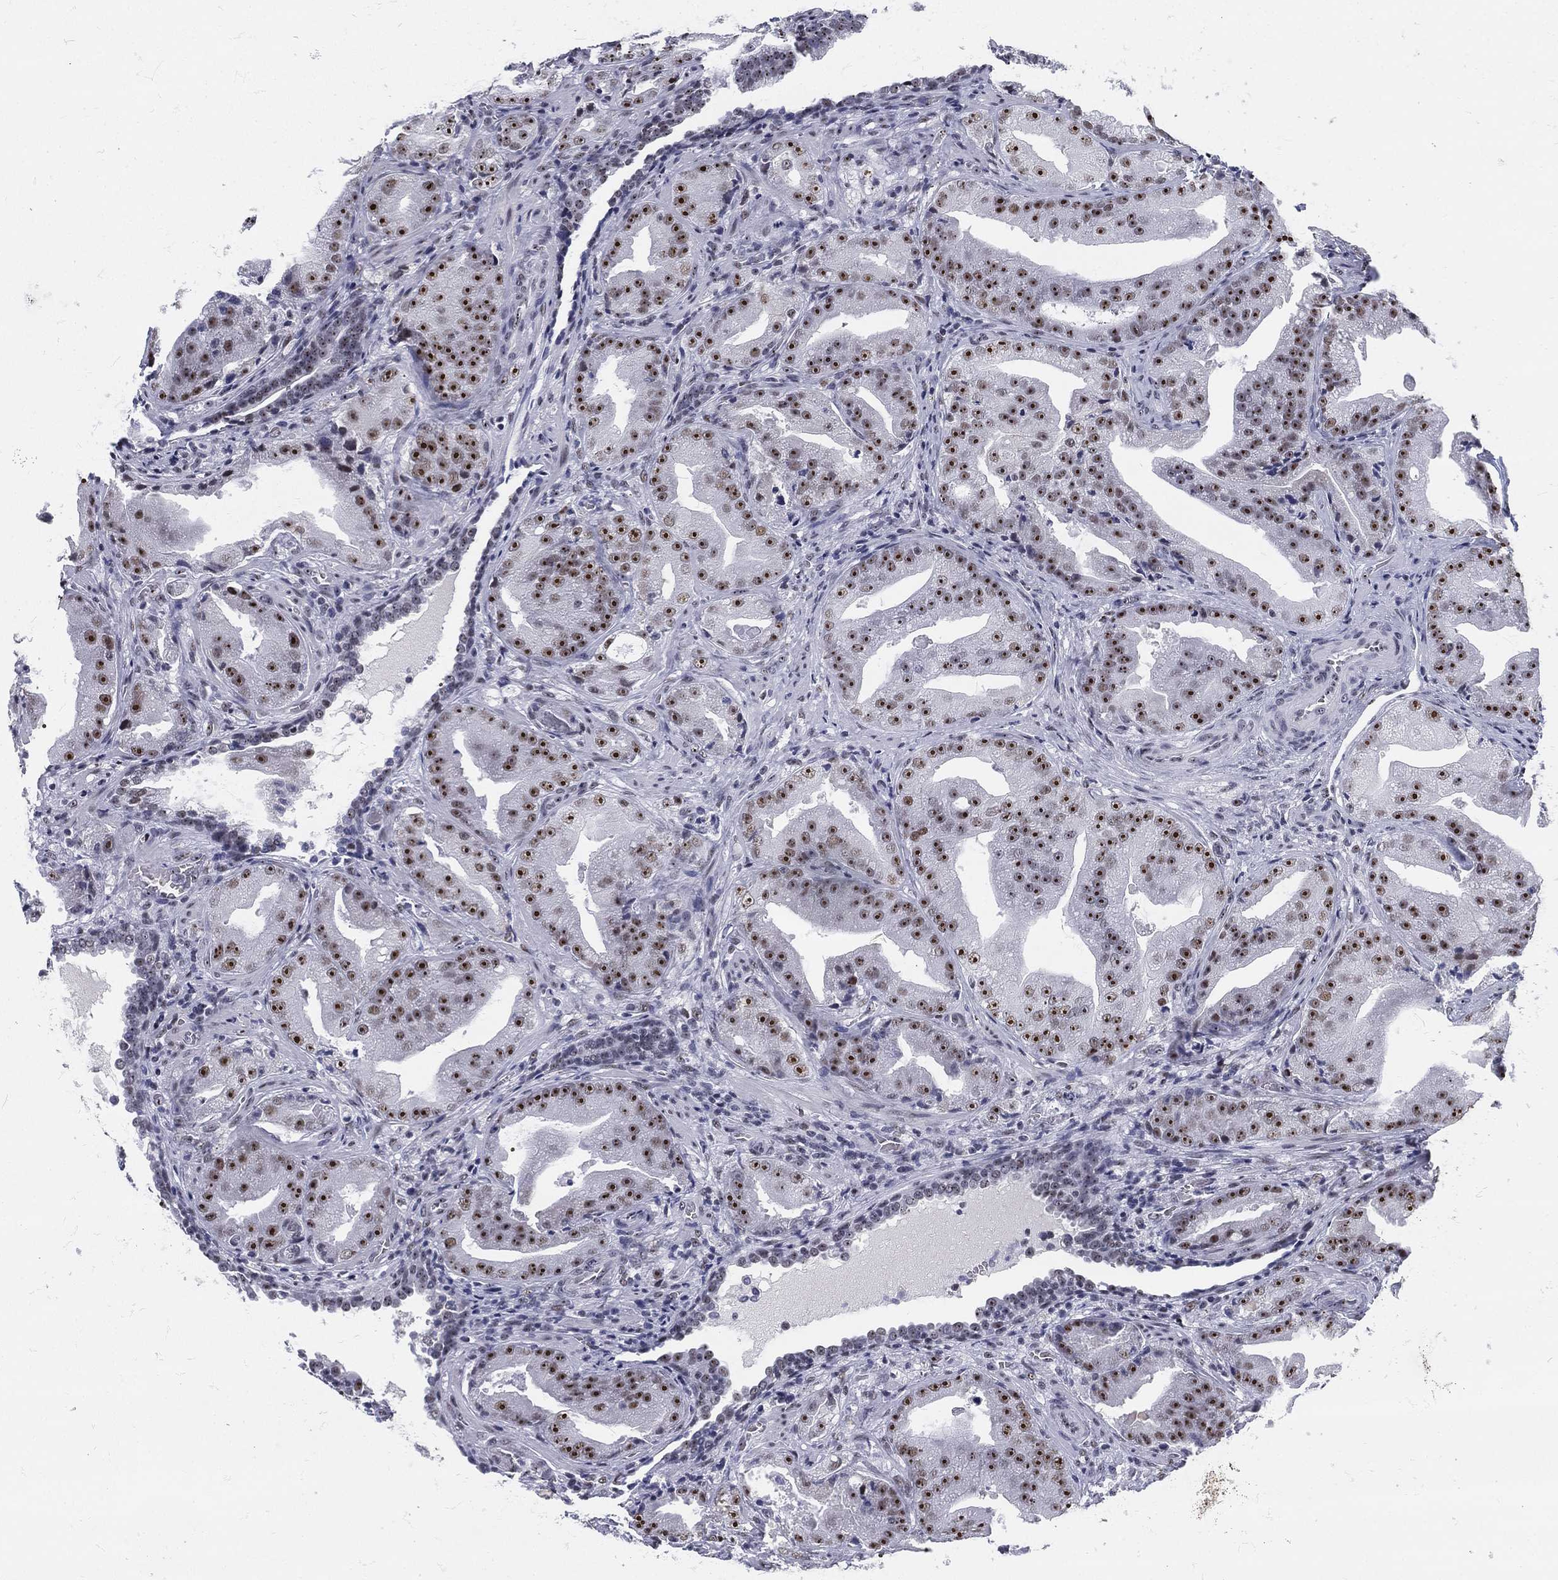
{"staining": {"intensity": "strong", "quantity": "25%-75%", "location": "nuclear"}, "tissue": "prostate cancer", "cell_type": "Tumor cells", "image_type": "cancer", "snomed": [{"axis": "morphology", "description": "Adenocarcinoma, Low grade"}, {"axis": "topography", "description": "Prostate"}], "caption": "About 25%-75% of tumor cells in prostate cancer reveal strong nuclear protein expression as visualized by brown immunohistochemical staining.", "gene": "MAPK8IP1", "patient": {"sex": "male", "age": 62}}